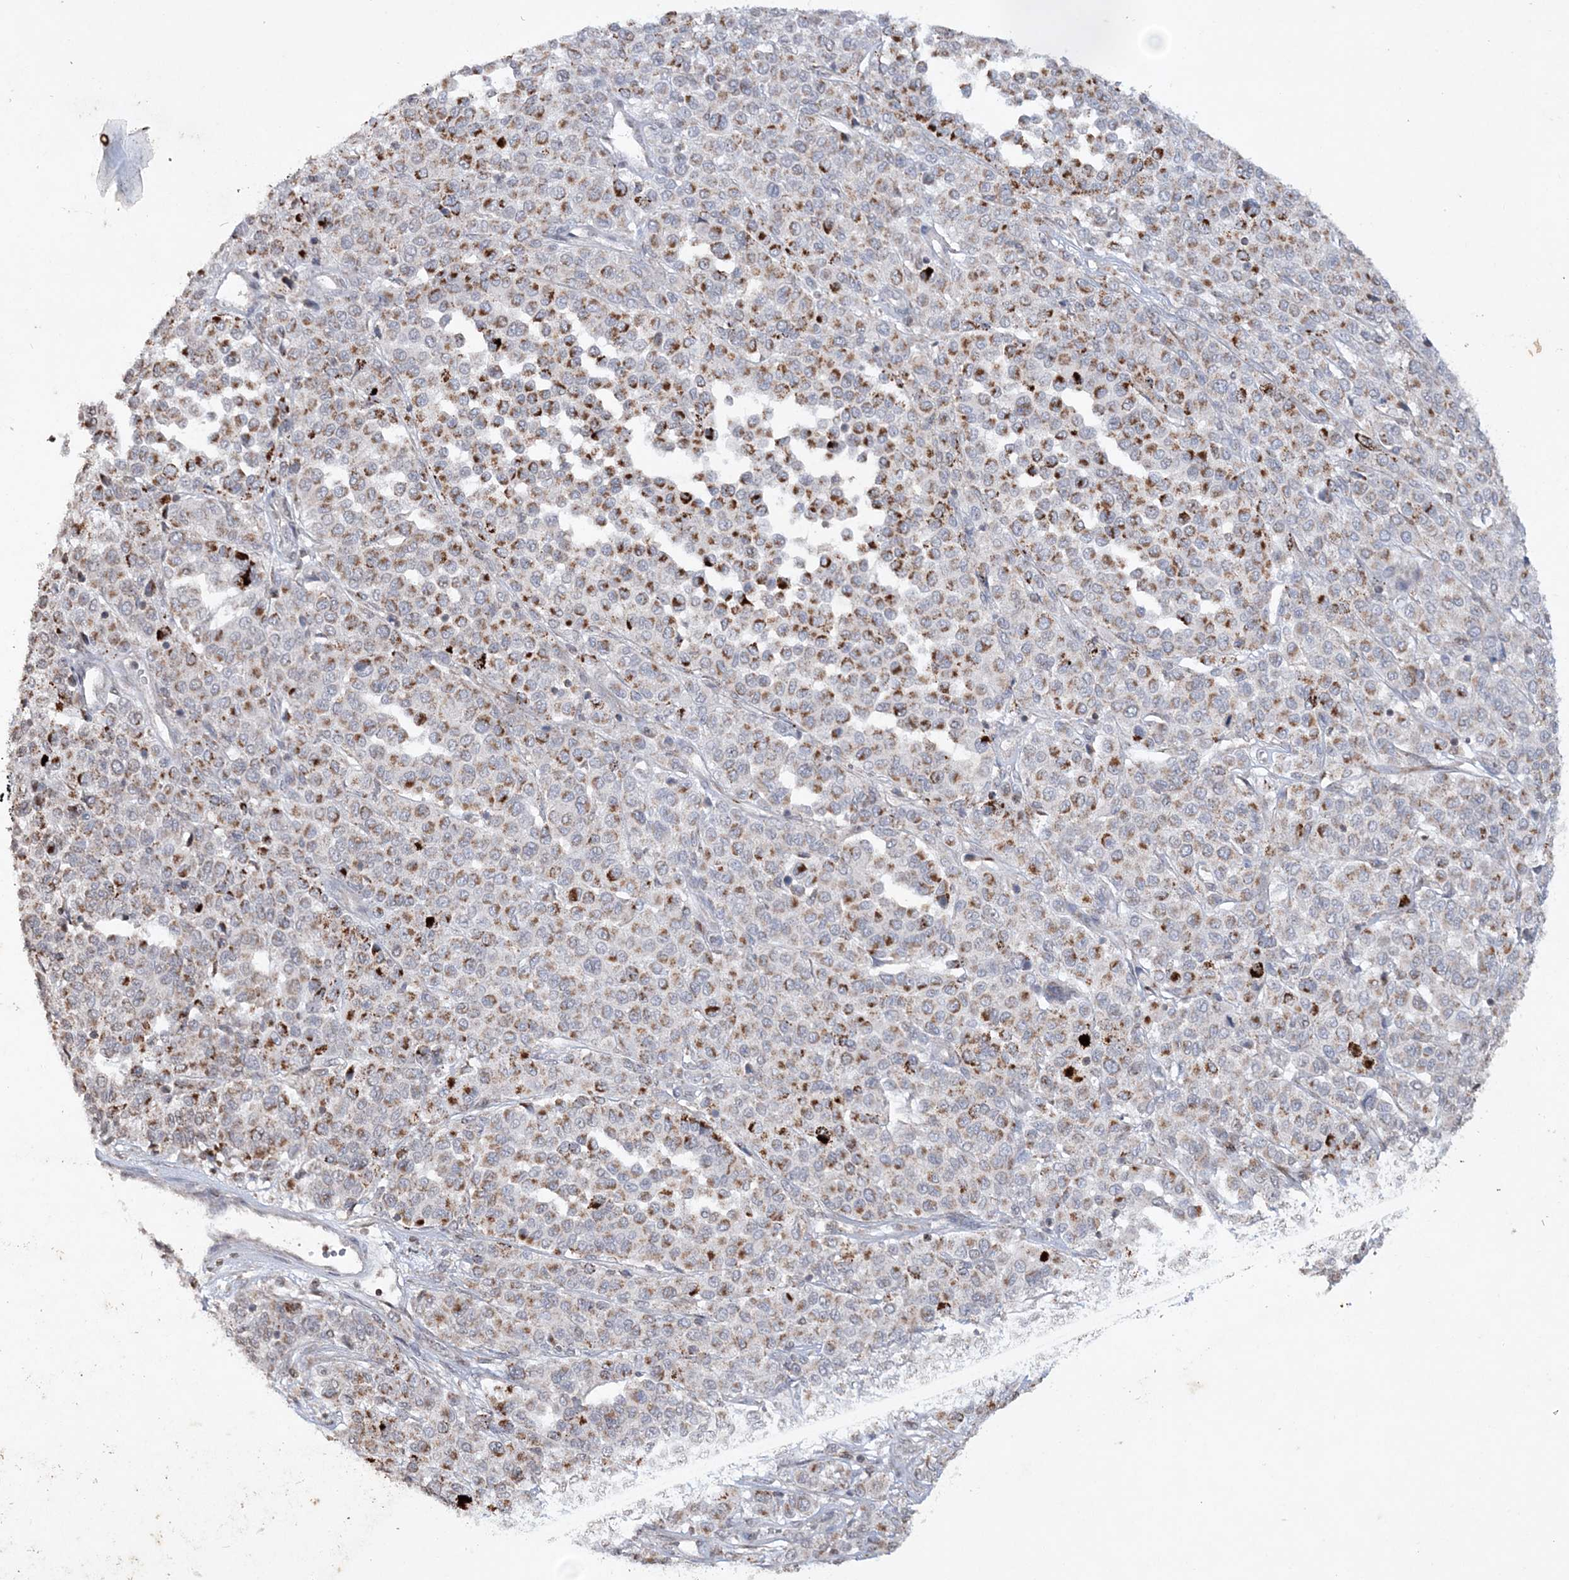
{"staining": {"intensity": "strong", "quantity": "25%-75%", "location": "cytoplasmic/membranous"}, "tissue": "melanoma", "cell_type": "Tumor cells", "image_type": "cancer", "snomed": [{"axis": "morphology", "description": "Malignant melanoma, Metastatic site"}, {"axis": "topography", "description": "Pancreas"}], "caption": "The photomicrograph reveals a brown stain indicating the presence of a protein in the cytoplasmic/membranous of tumor cells in melanoma.", "gene": "TTC7A", "patient": {"sex": "female", "age": 30}}